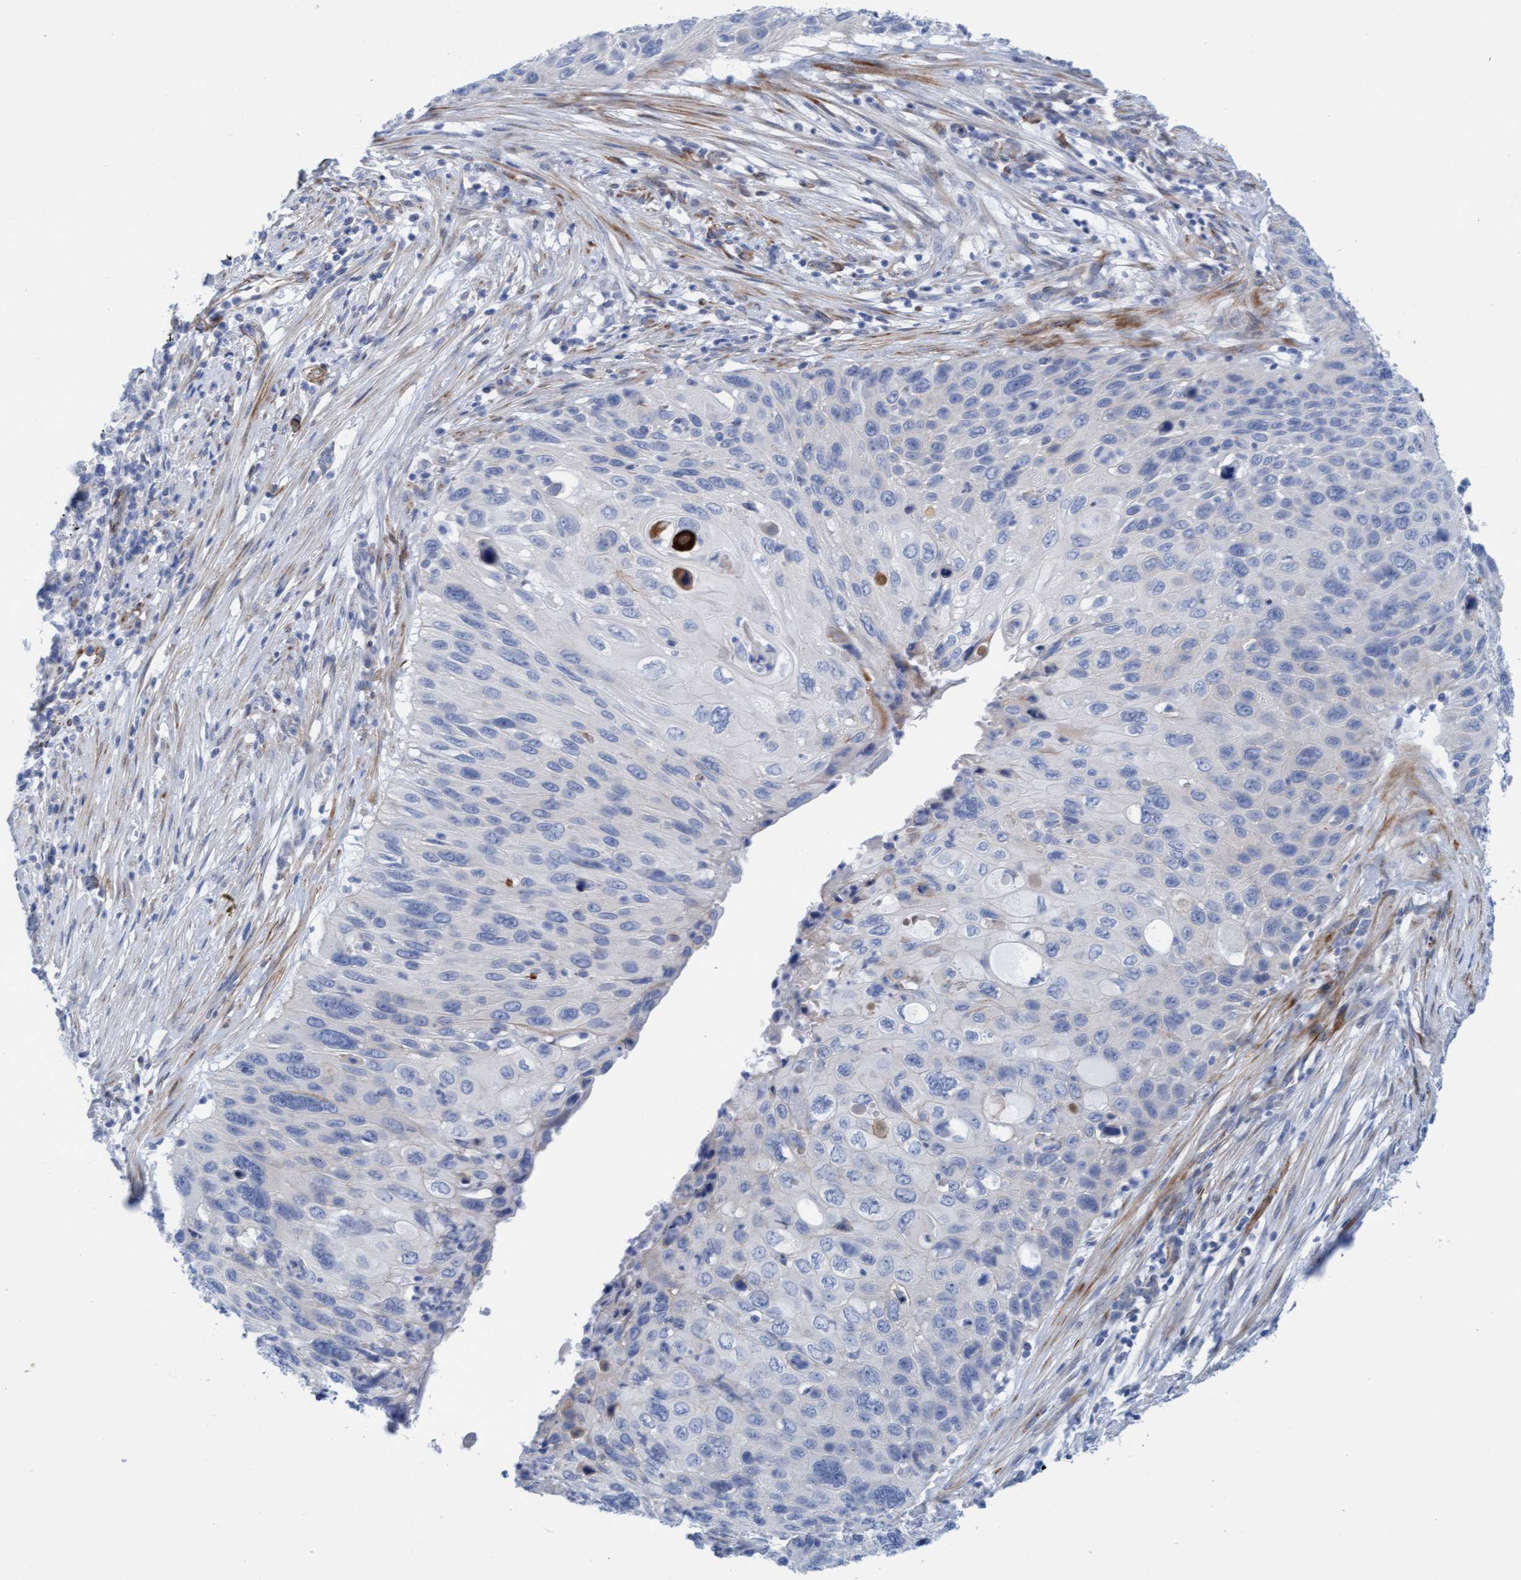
{"staining": {"intensity": "negative", "quantity": "none", "location": "none"}, "tissue": "cervical cancer", "cell_type": "Tumor cells", "image_type": "cancer", "snomed": [{"axis": "morphology", "description": "Squamous cell carcinoma, NOS"}, {"axis": "topography", "description": "Cervix"}], "caption": "Tumor cells are negative for brown protein staining in squamous cell carcinoma (cervical).", "gene": "MTFR1", "patient": {"sex": "female", "age": 70}}